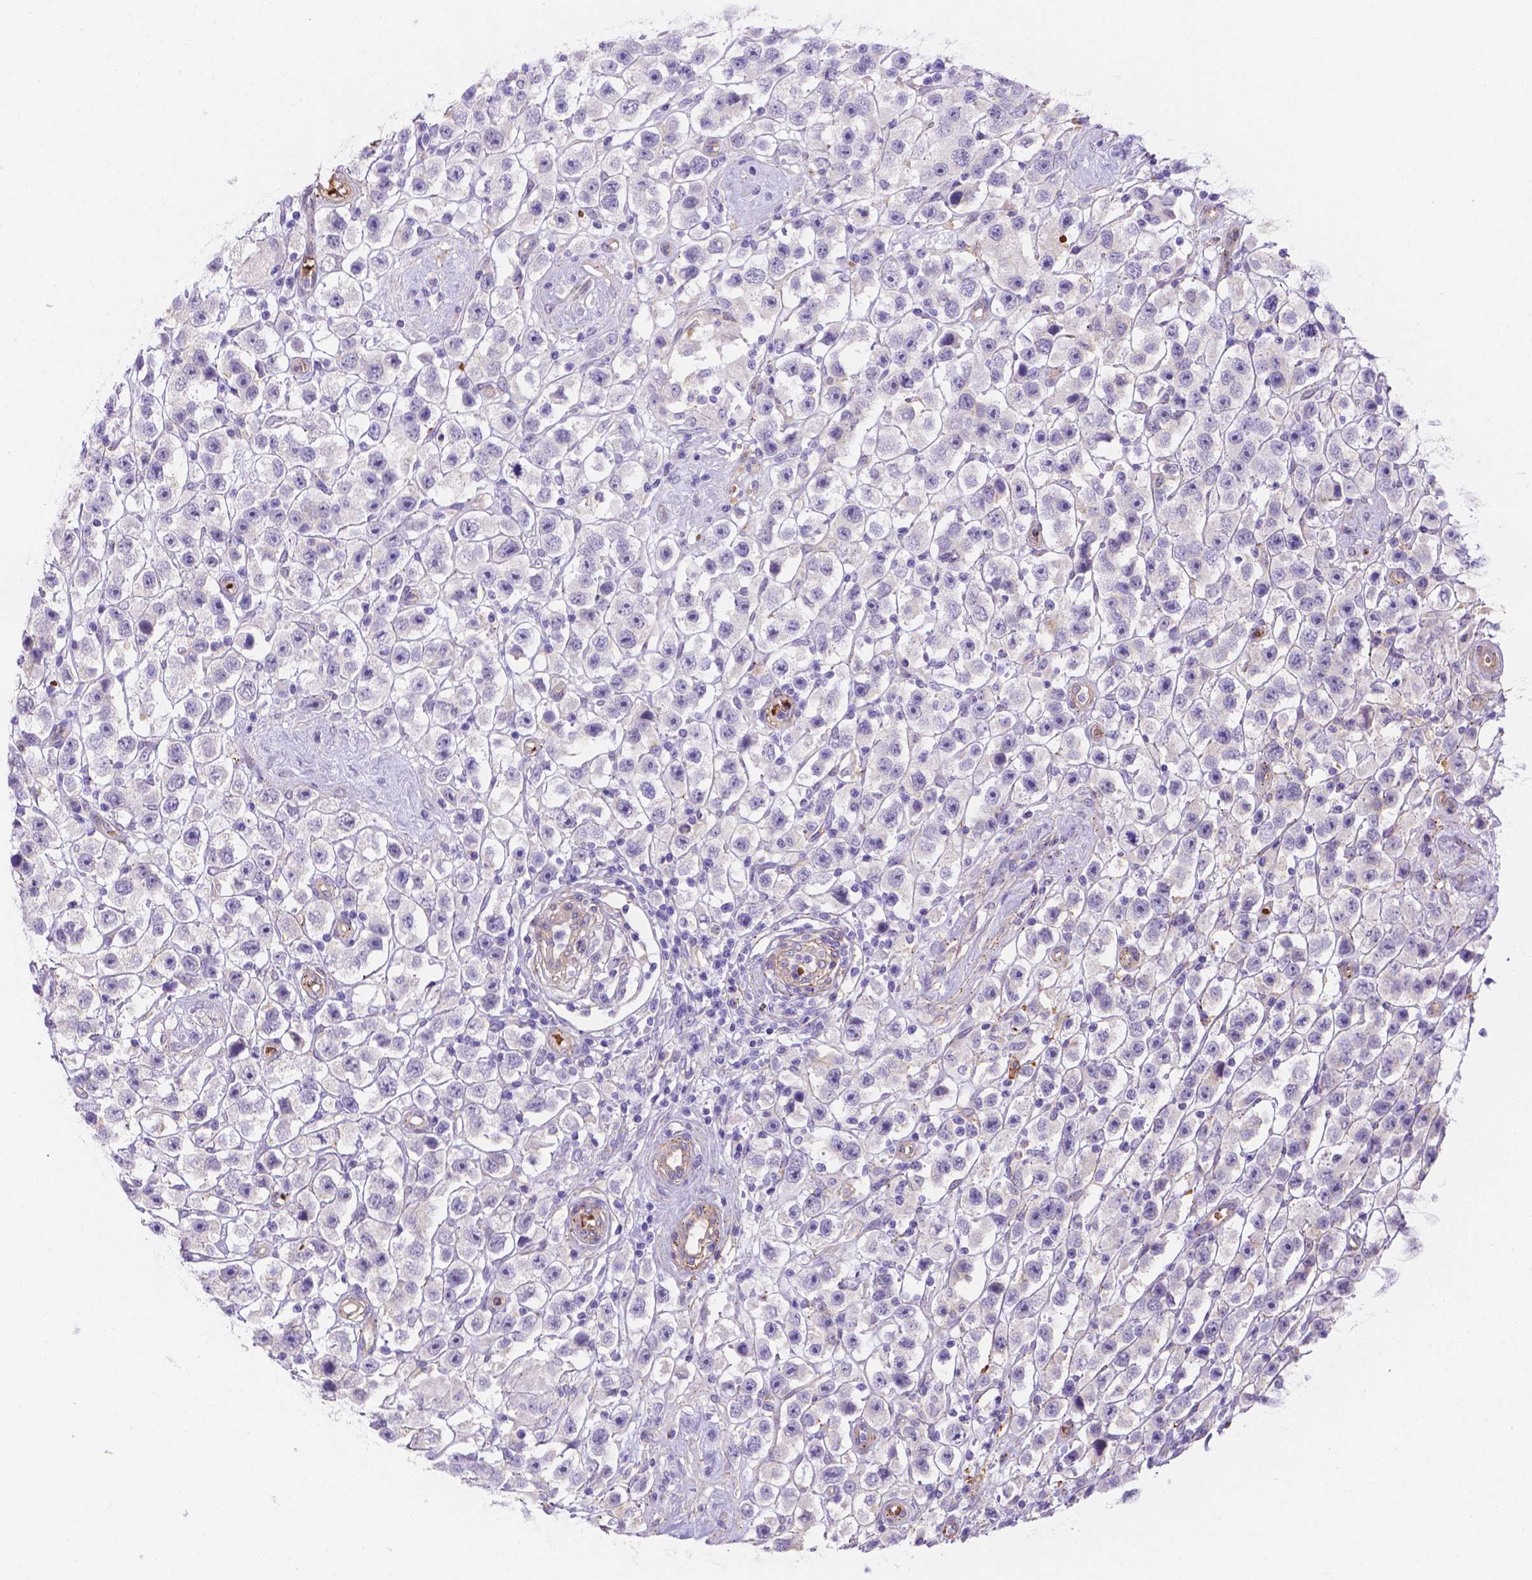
{"staining": {"intensity": "negative", "quantity": "none", "location": "none"}, "tissue": "testis cancer", "cell_type": "Tumor cells", "image_type": "cancer", "snomed": [{"axis": "morphology", "description": "Seminoma, NOS"}, {"axis": "topography", "description": "Testis"}], "caption": "High power microscopy micrograph of an immunohistochemistry photomicrograph of seminoma (testis), revealing no significant staining in tumor cells. Nuclei are stained in blue.", "gene": "SLC40A1", "patient": {"sex": "male", "age": 45}}